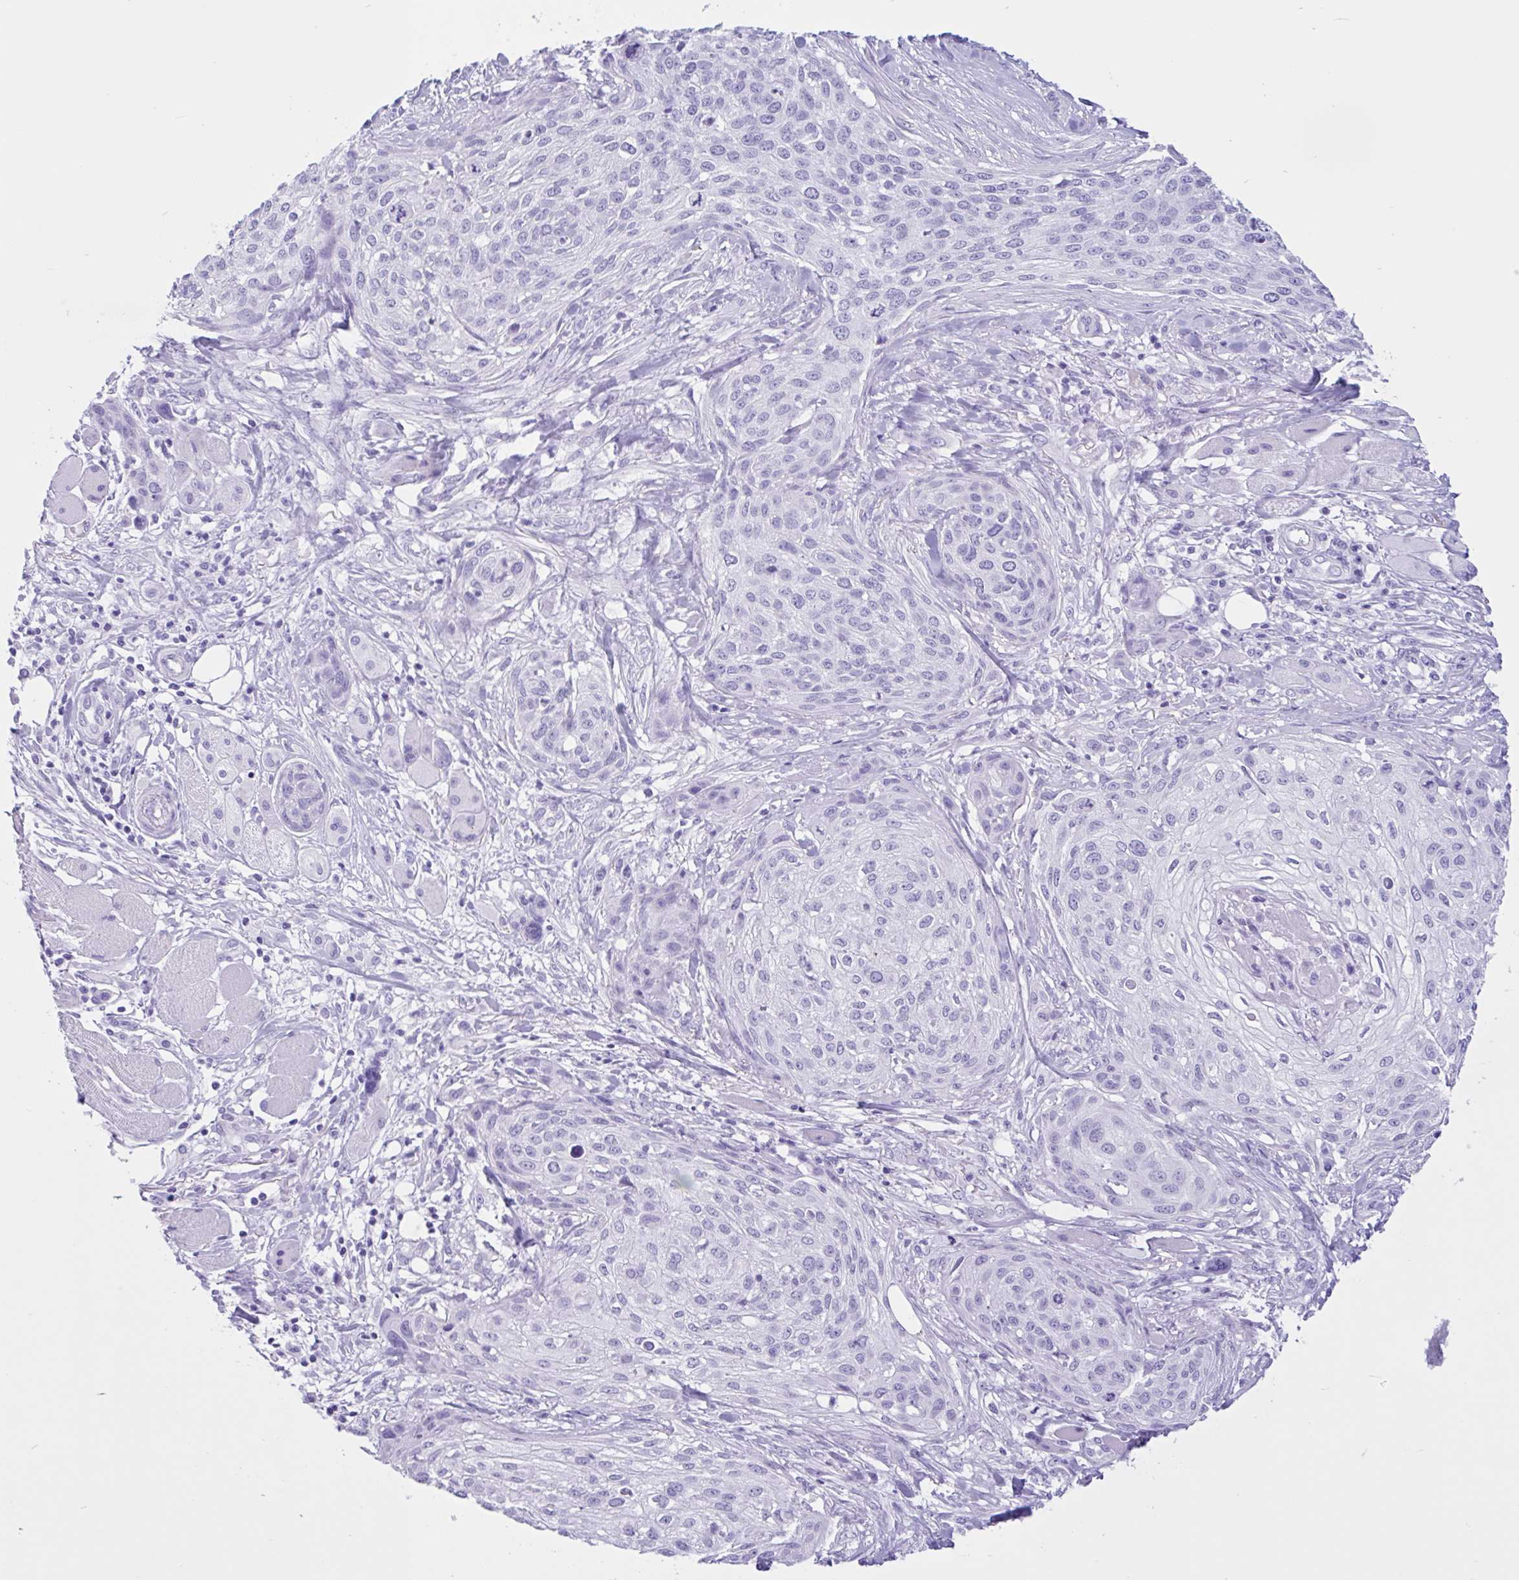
{"staining": {"intensity": "negative", "quantity": "none", "location": "none"}, "tissue": "skin cancer", "cell_type": "Tumor cells", "image_type": "cancer", "snomed": [{"axis": "morphology", "description": "Squamous cell carcinoma, NOS"}, {"axis": "topography", "description": "Skin"}], "caption": "Tumor cells show no significant staining in skin cancer (squamous cell carcinoma). The staining was performed using DAB (3,3'-diaminobenzidine) to visualize the protein expression in brown, while the nuclei were stained in blue with hematoxylin (Magnification: 20x).", "gene": "IAPP", "patient": {"sex": "female", "age": 87}}